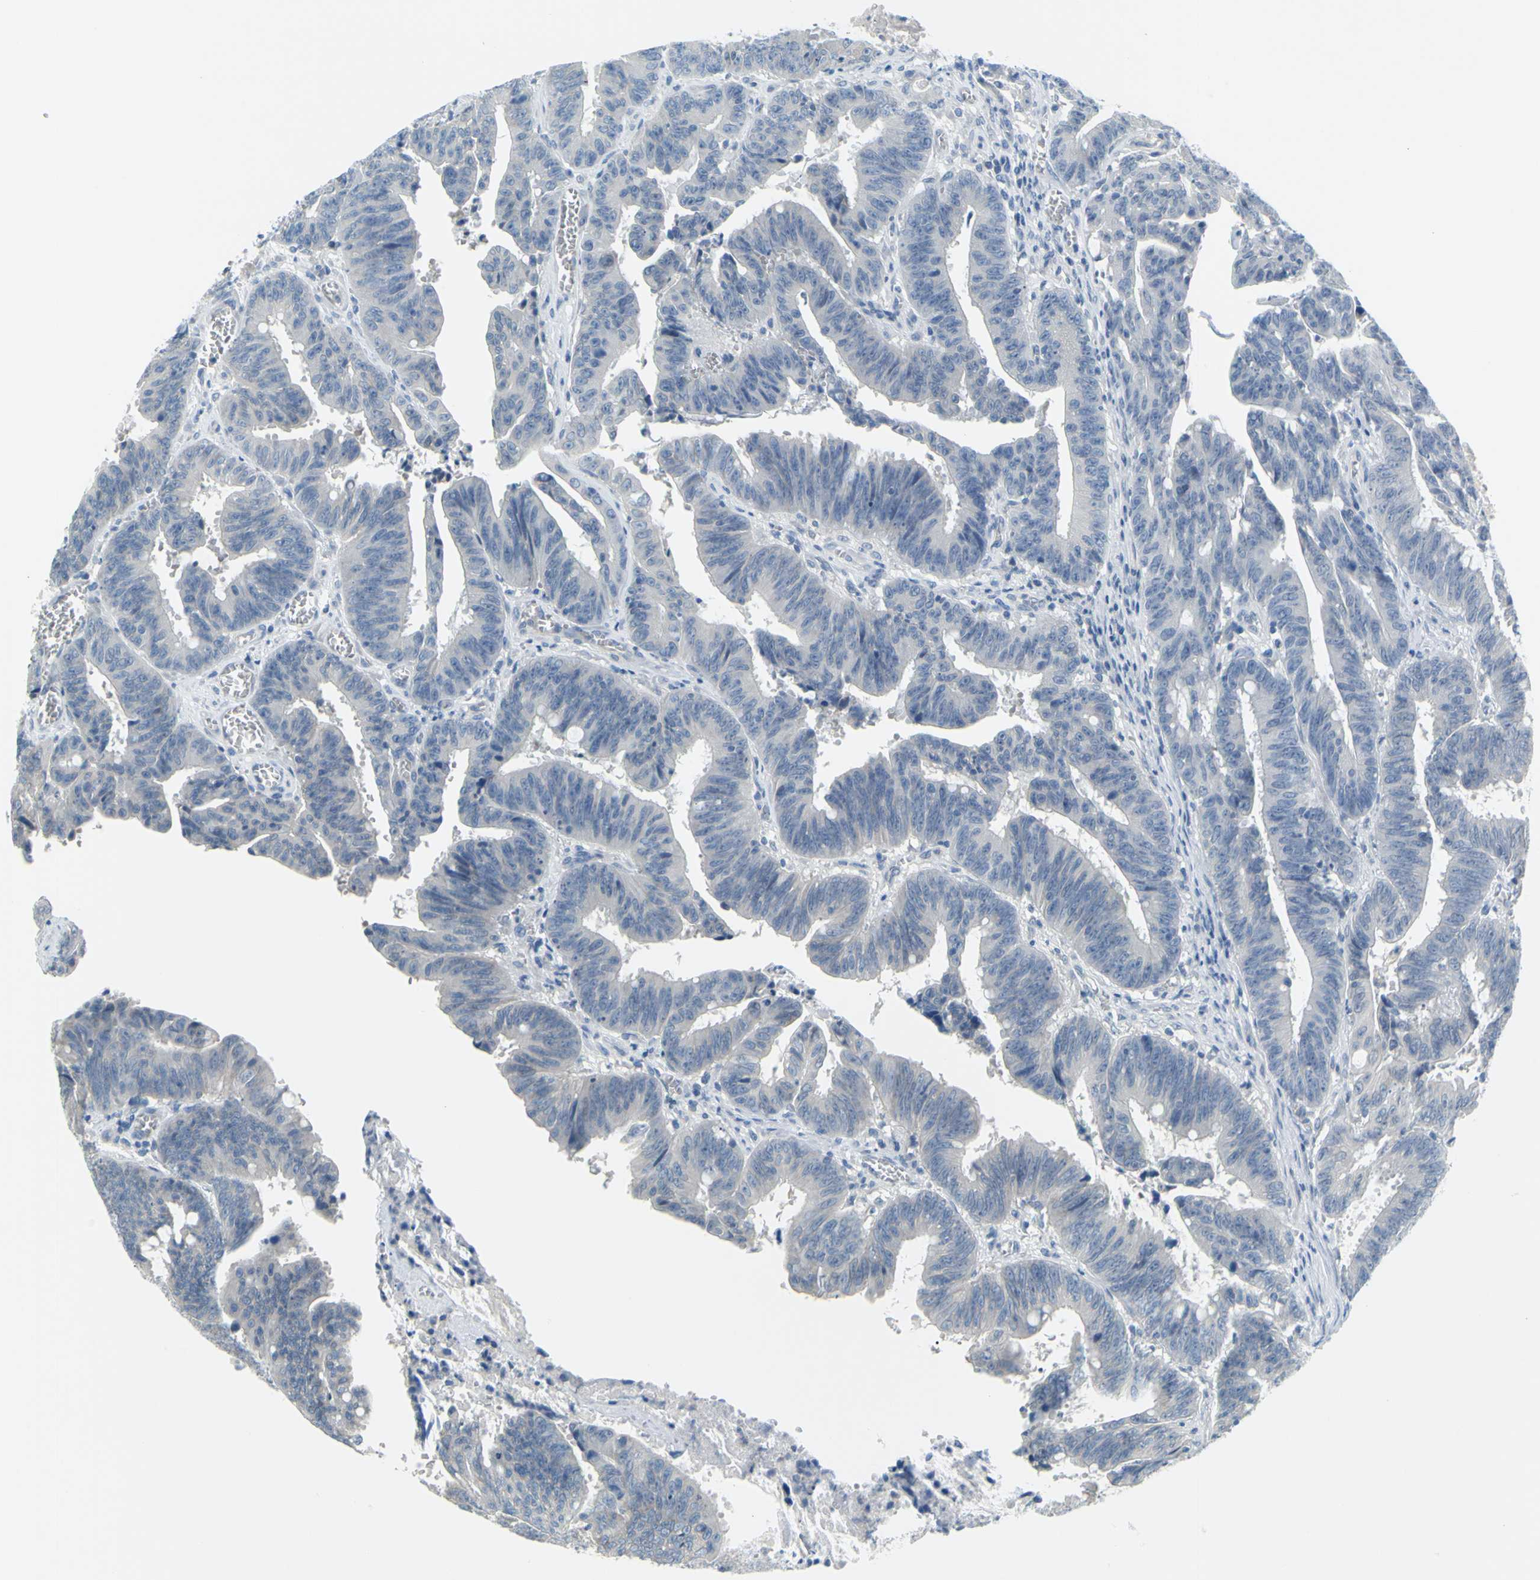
{"staining": {"intensity": "negative", "quantity": "none", "location": "none"}, "tissue": "colorectal cancer", "cell_type": "Tumor cells", "image_type": "cancer", "snomed": [{"axis": "morphology", "description": "Adenocarcinoma, NOS"}, {"axis": "topography", "description": "Colon"}], "caption": "Photomicrograph shows no protein staining in tumor cells of colorectal adenocarcinoma tissue. Brightfield microscopy of immunohistochemistry (IHC) stained with DAB (brown) and hematoxylin (blue), captured at high magnification.", "gene": "DCT", "patient": {"sex": "male", "age": 45}}